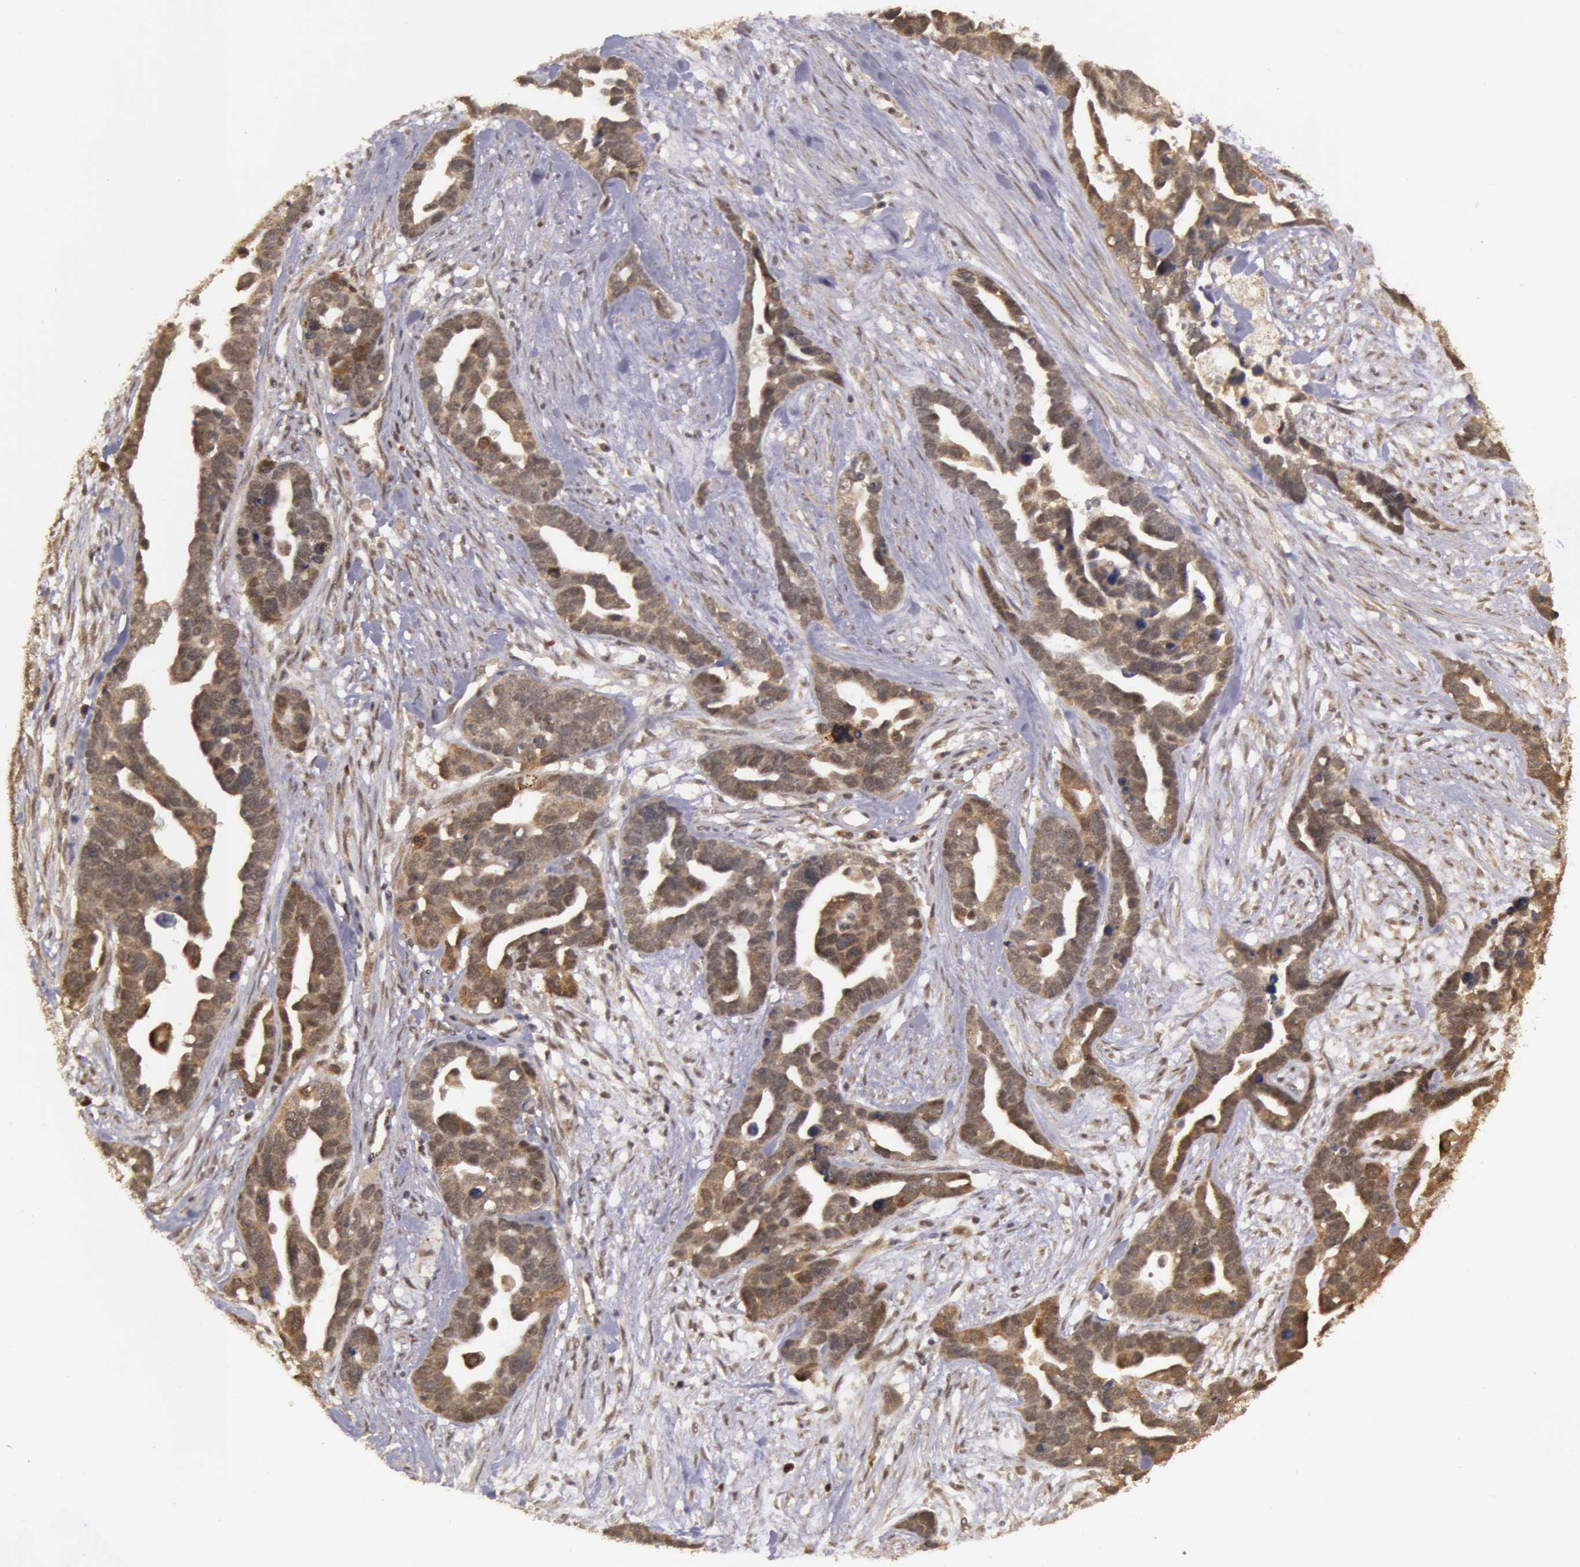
{"staining": {"intensity": "moderate", "quantity": ">75%", "location": "cytoplasmic/membranous"}, "tissue": "ovarian cancer", "cell_type": "Tumor cells", "image_type": "cancer", "snomed": [{"axis": "morphology", "description": "Cystadenocarcinoma, serous, NOS"}, {"axis": "topography", "description": "Ovary"}], "caption": "Immunohistochemical staining of ovarian cancer reveals moderate cytoplasmic/membranous protein expression in about >75% of tumor cells.", "gene": "GLIS1", "patient": {"sex": "female", "age": 54}}